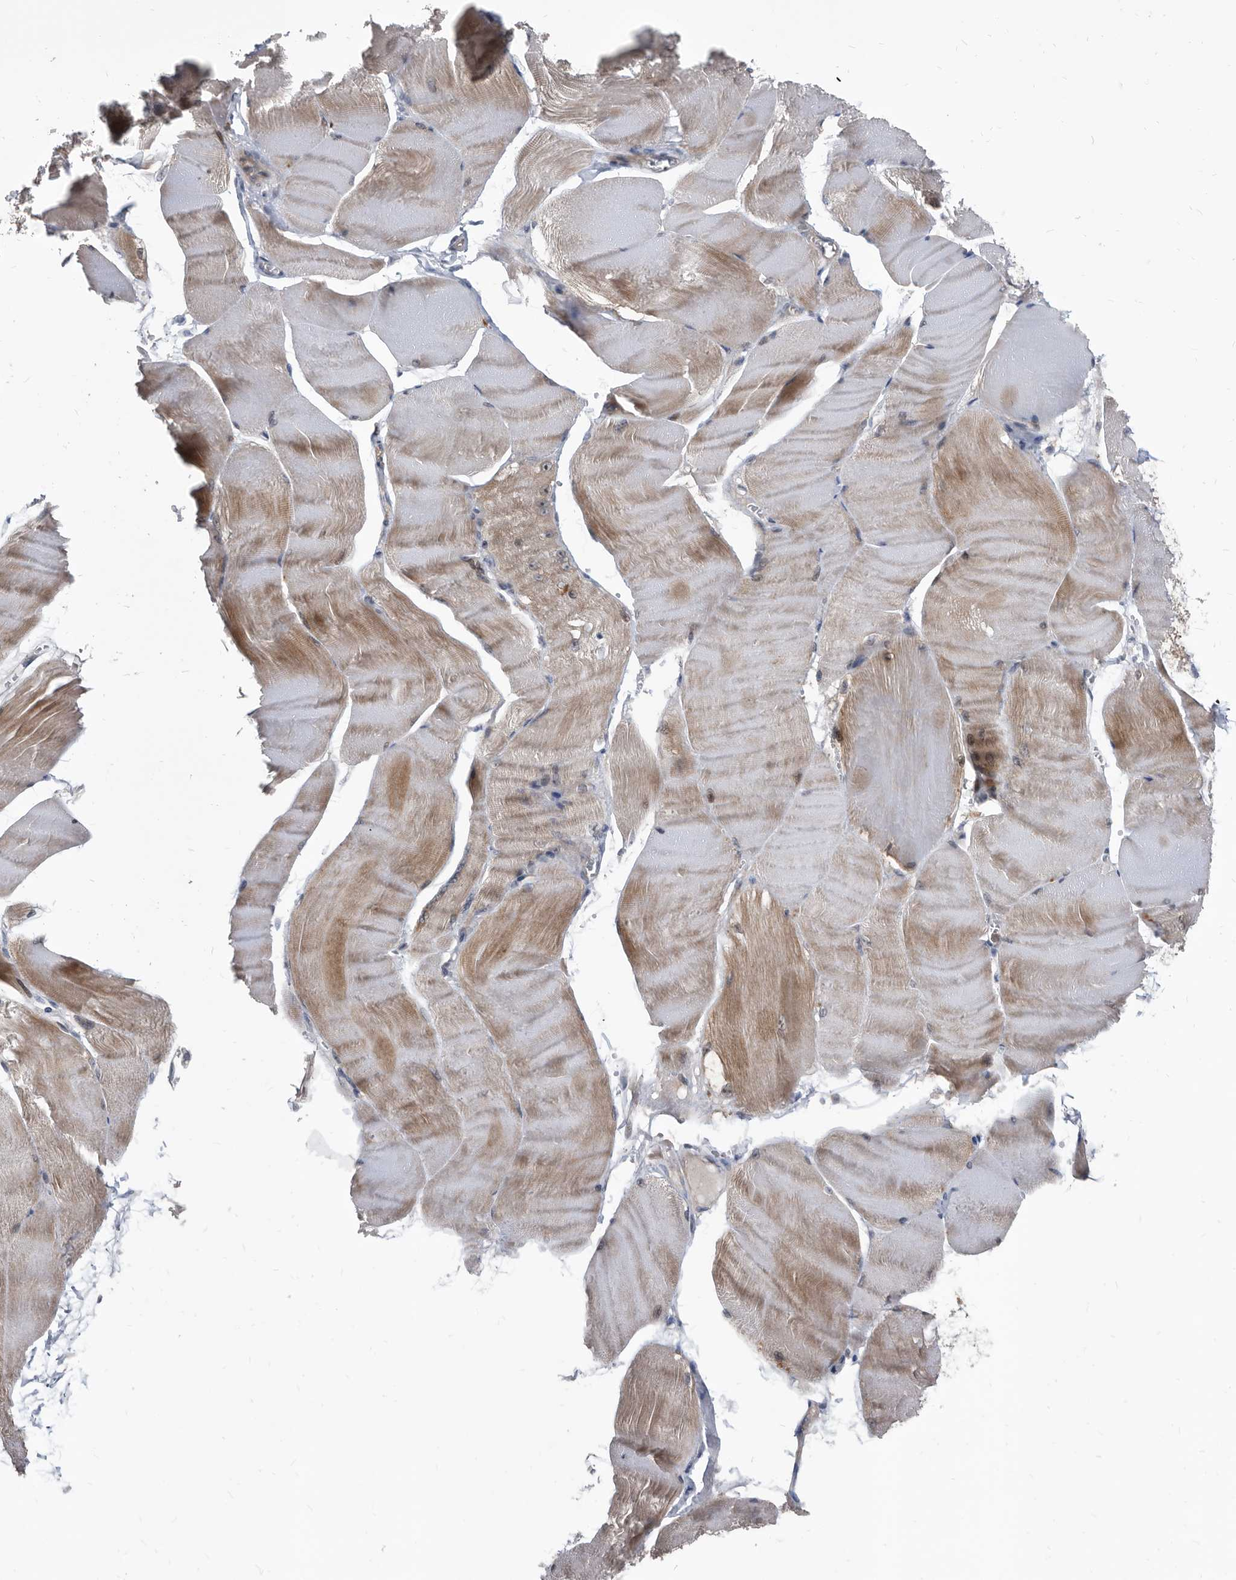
{"staining": {"intensity": "moderate", "quantity": "<25%", "location": "cytoplasmic/membranous"}, "tissue": "skeletal muscle", "cell_type": "Myocytes", "image_type": "normal", "snomed": [{"axis": "morphology", "description": "Normal tissue, NOS"}, {"axis": "morphology", "description": "Basal cell carcinoma"}, {"axis": "topography", "description": "Skeletal muscle"}], "caption": "Skeletal muscle stained with DAB (3,3'-diaminobenzidine) immunohistochemistry (IHC) exhibits low levels of moderate cytoplasmic/membranous expression in about <25% of myocytes. (DAB (3,3'-diaminobenzidine) IHC with brightfield microscopy, high magnification).", "gene": "APEH", "patient": {"sex": "female", "age": 64}}